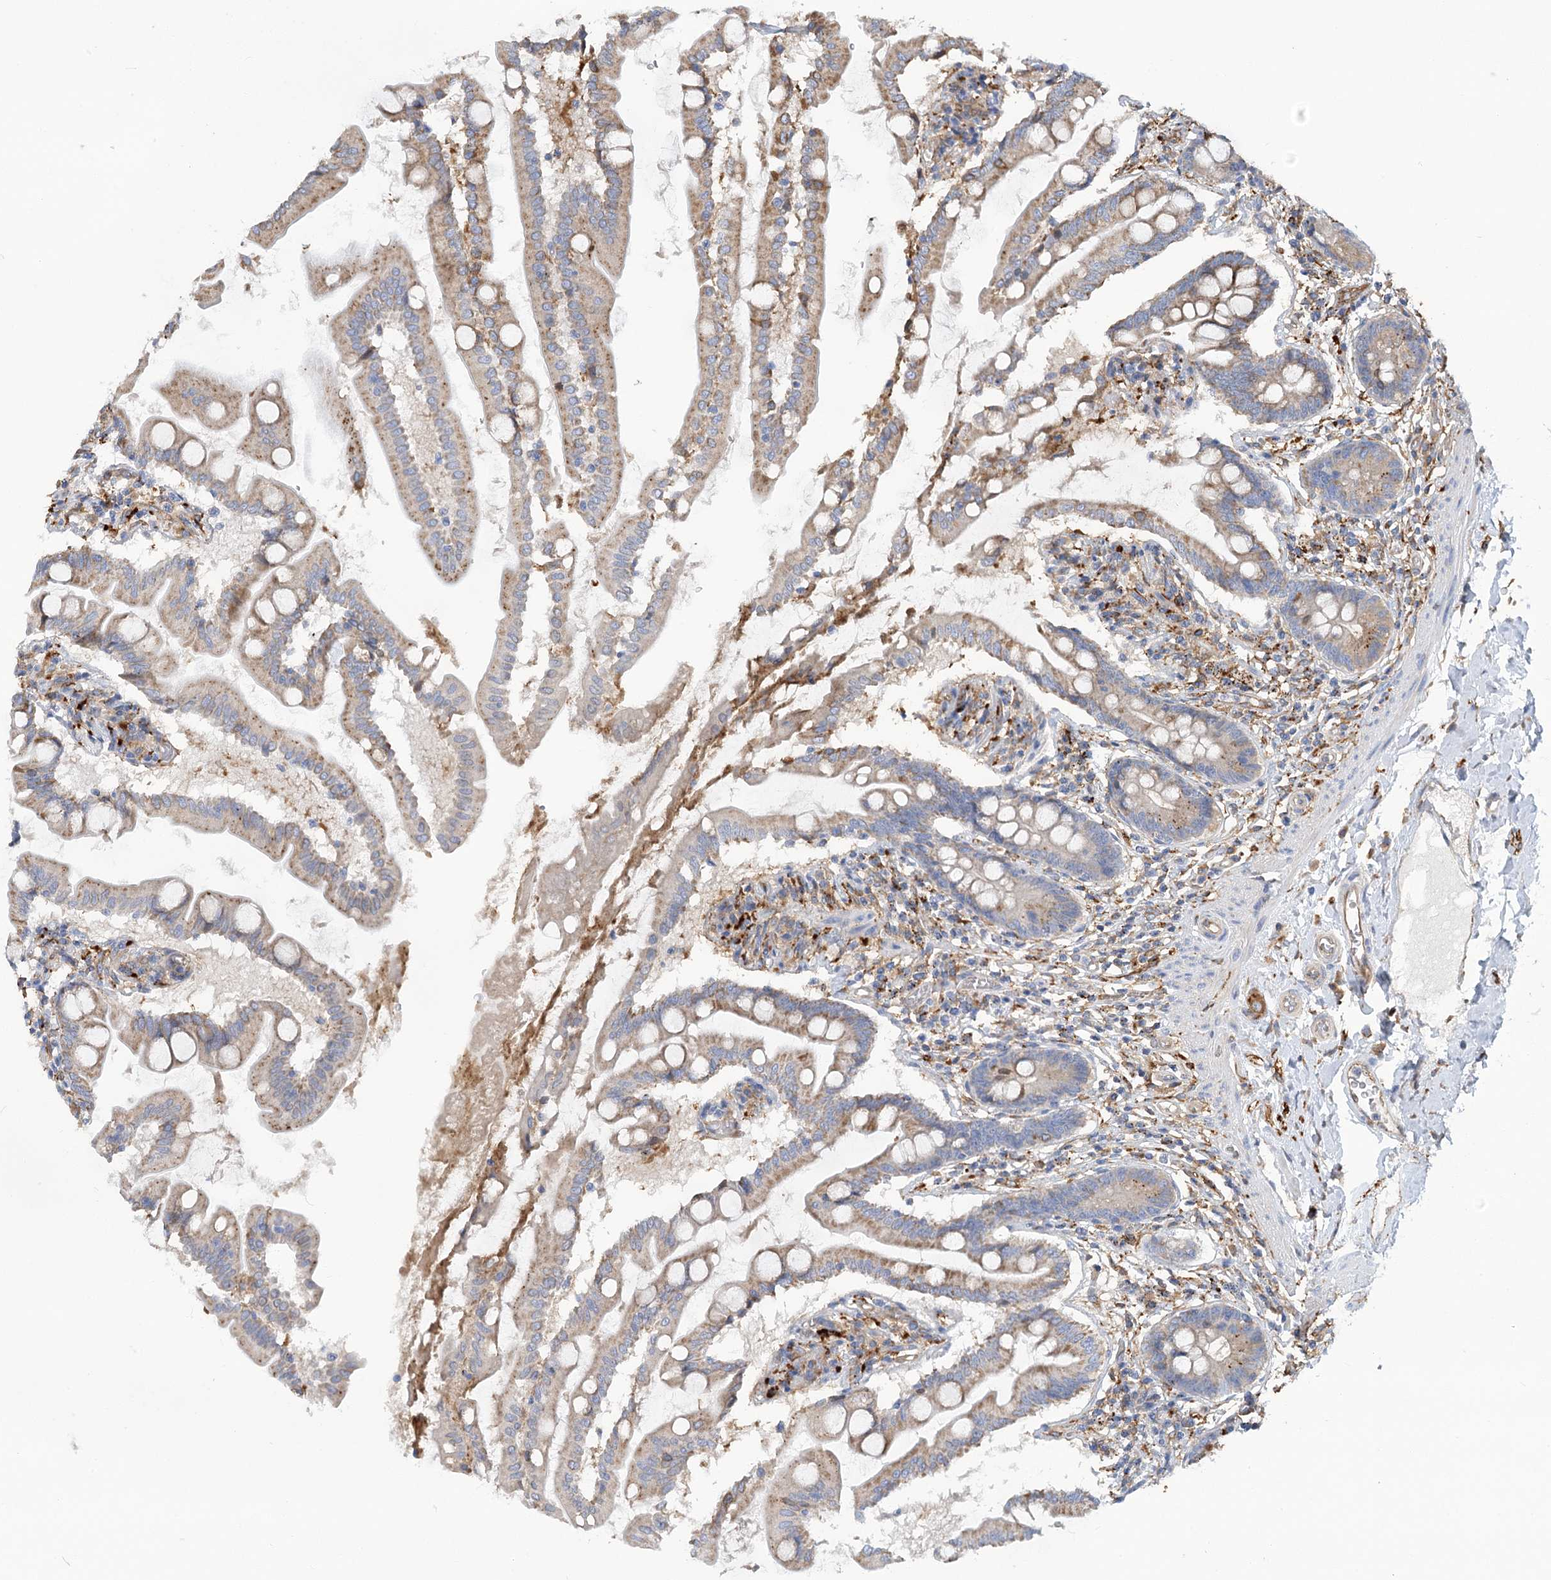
{"staining": {"intensity": "moderate", "quantity": "25%-75%", "location": "cytoplasmic/membranous"}, "tissue": "small intestine", "cell_type": "Glandular cells", "image_type": "normal", "snomed": [{"axis": "morphology", "description": "Normal tissue, NOS"}, {"axis": "topography", "description": "Small intestine"}], "caption": "IHC (DAB (3,3'-diaminobenzidine)) staining of benign human small intestine exhibits moderate cytoplasmic/membranous protein staining in approximately 25%-75% of glandular cells. The protein is stained brown, and the nuclei are stained in blue (DAB (3,3'-diaminobenzidine) IHC with brightfield microscopy, high magnification).", "gene": "GUSB", "patient": {"sex": "female", "age": 56}}